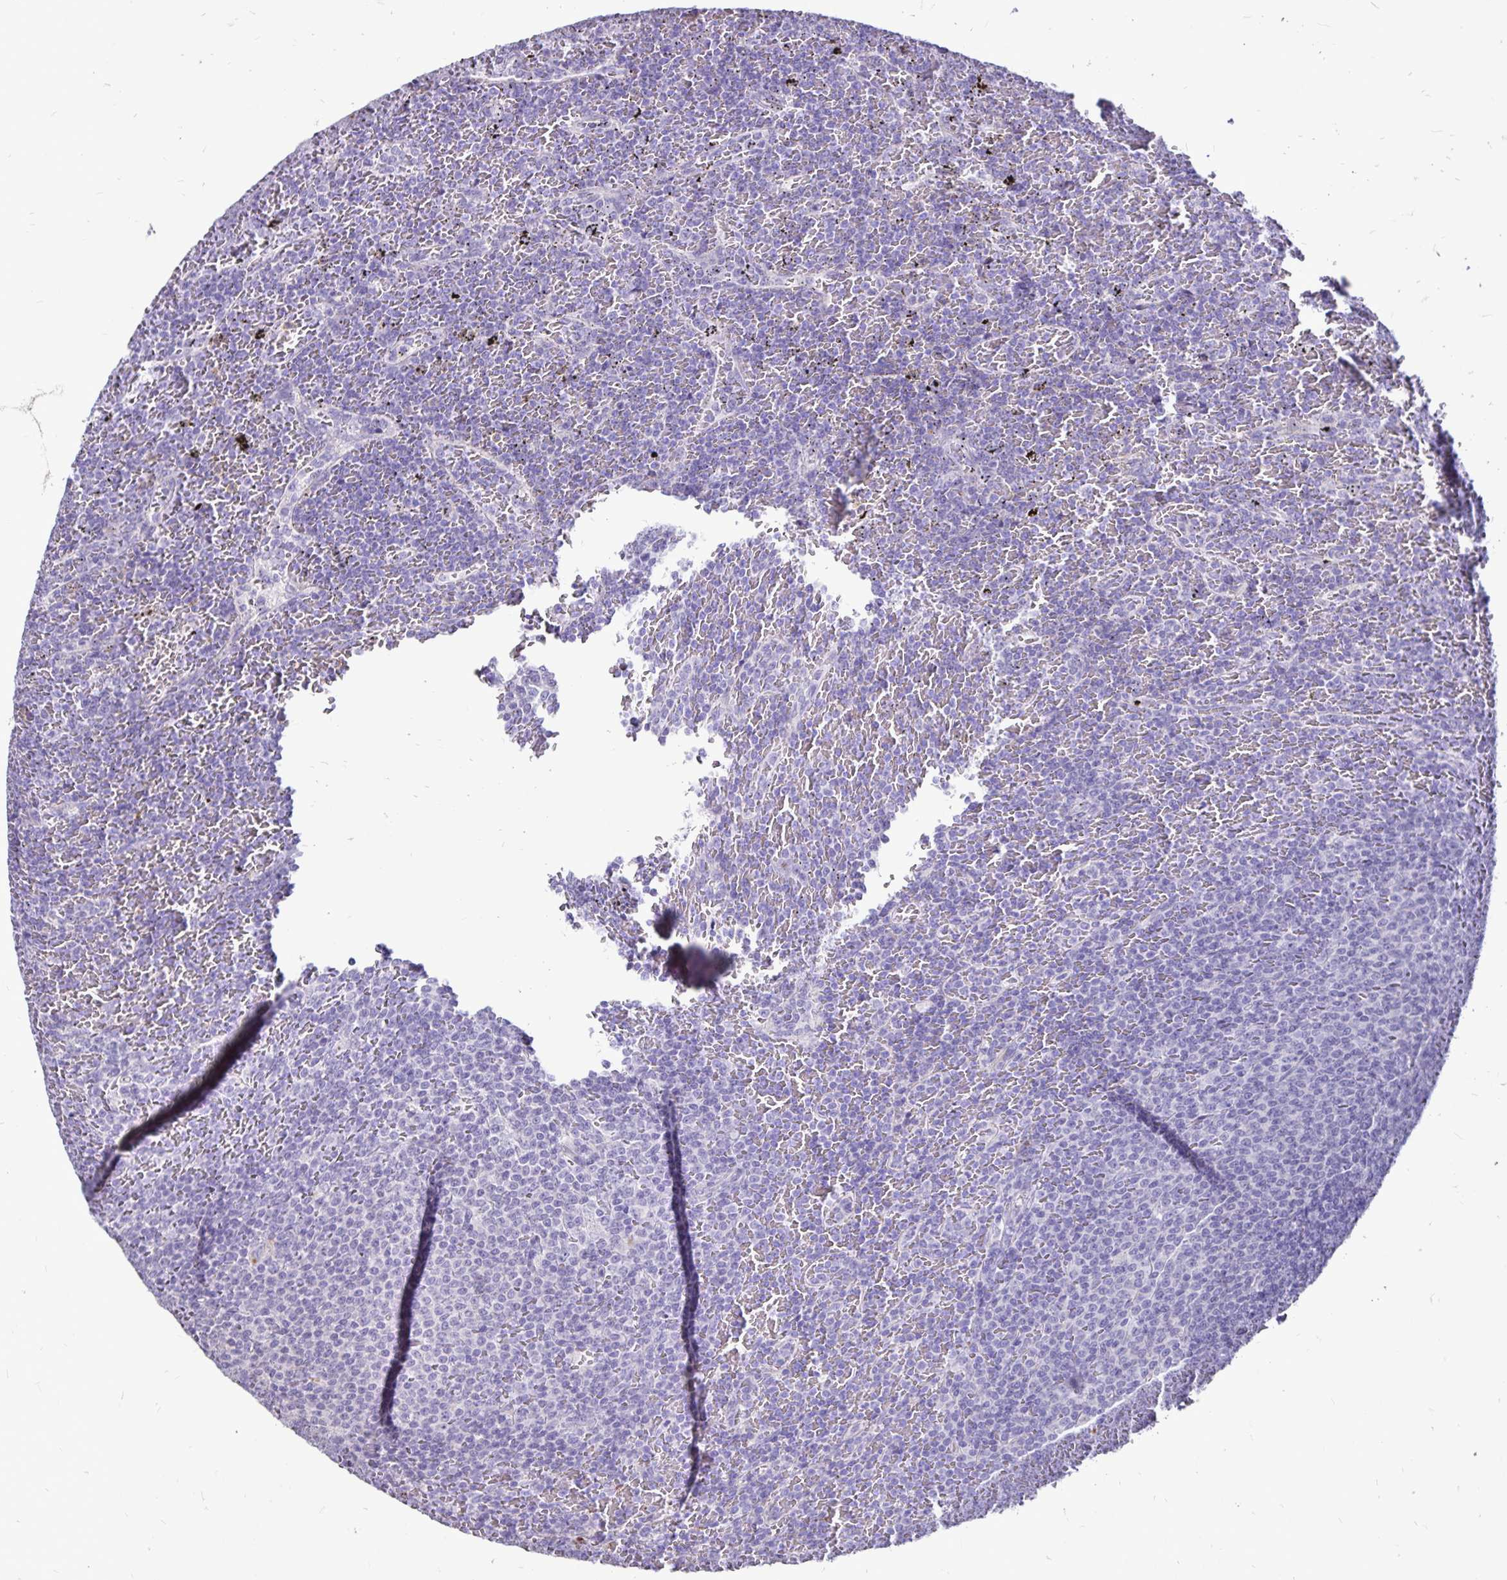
{"staining": {"intensity": "negative", "quantity": "none", "location": "none"}, "tissue": "lymphoma", "cell_type": "Tumor cells", "image_type": "cancer", "snomed": [{"axis": "morphology", "description": "Malignant lymphoma, non-Hodgkin's type, Low grade"}, {"axis": "topography", "description": "Spleen"}], "caption": "Immunohistochemistry (IHC) photomicrograph of neoplastic tissue: lymphoma stained with DAB (3,3'-diaminobenzidine) exhibits no significant protein positivity in tumor cells.", "gene": "EVPL", "patient": {"sex": "female", "age": 77}}